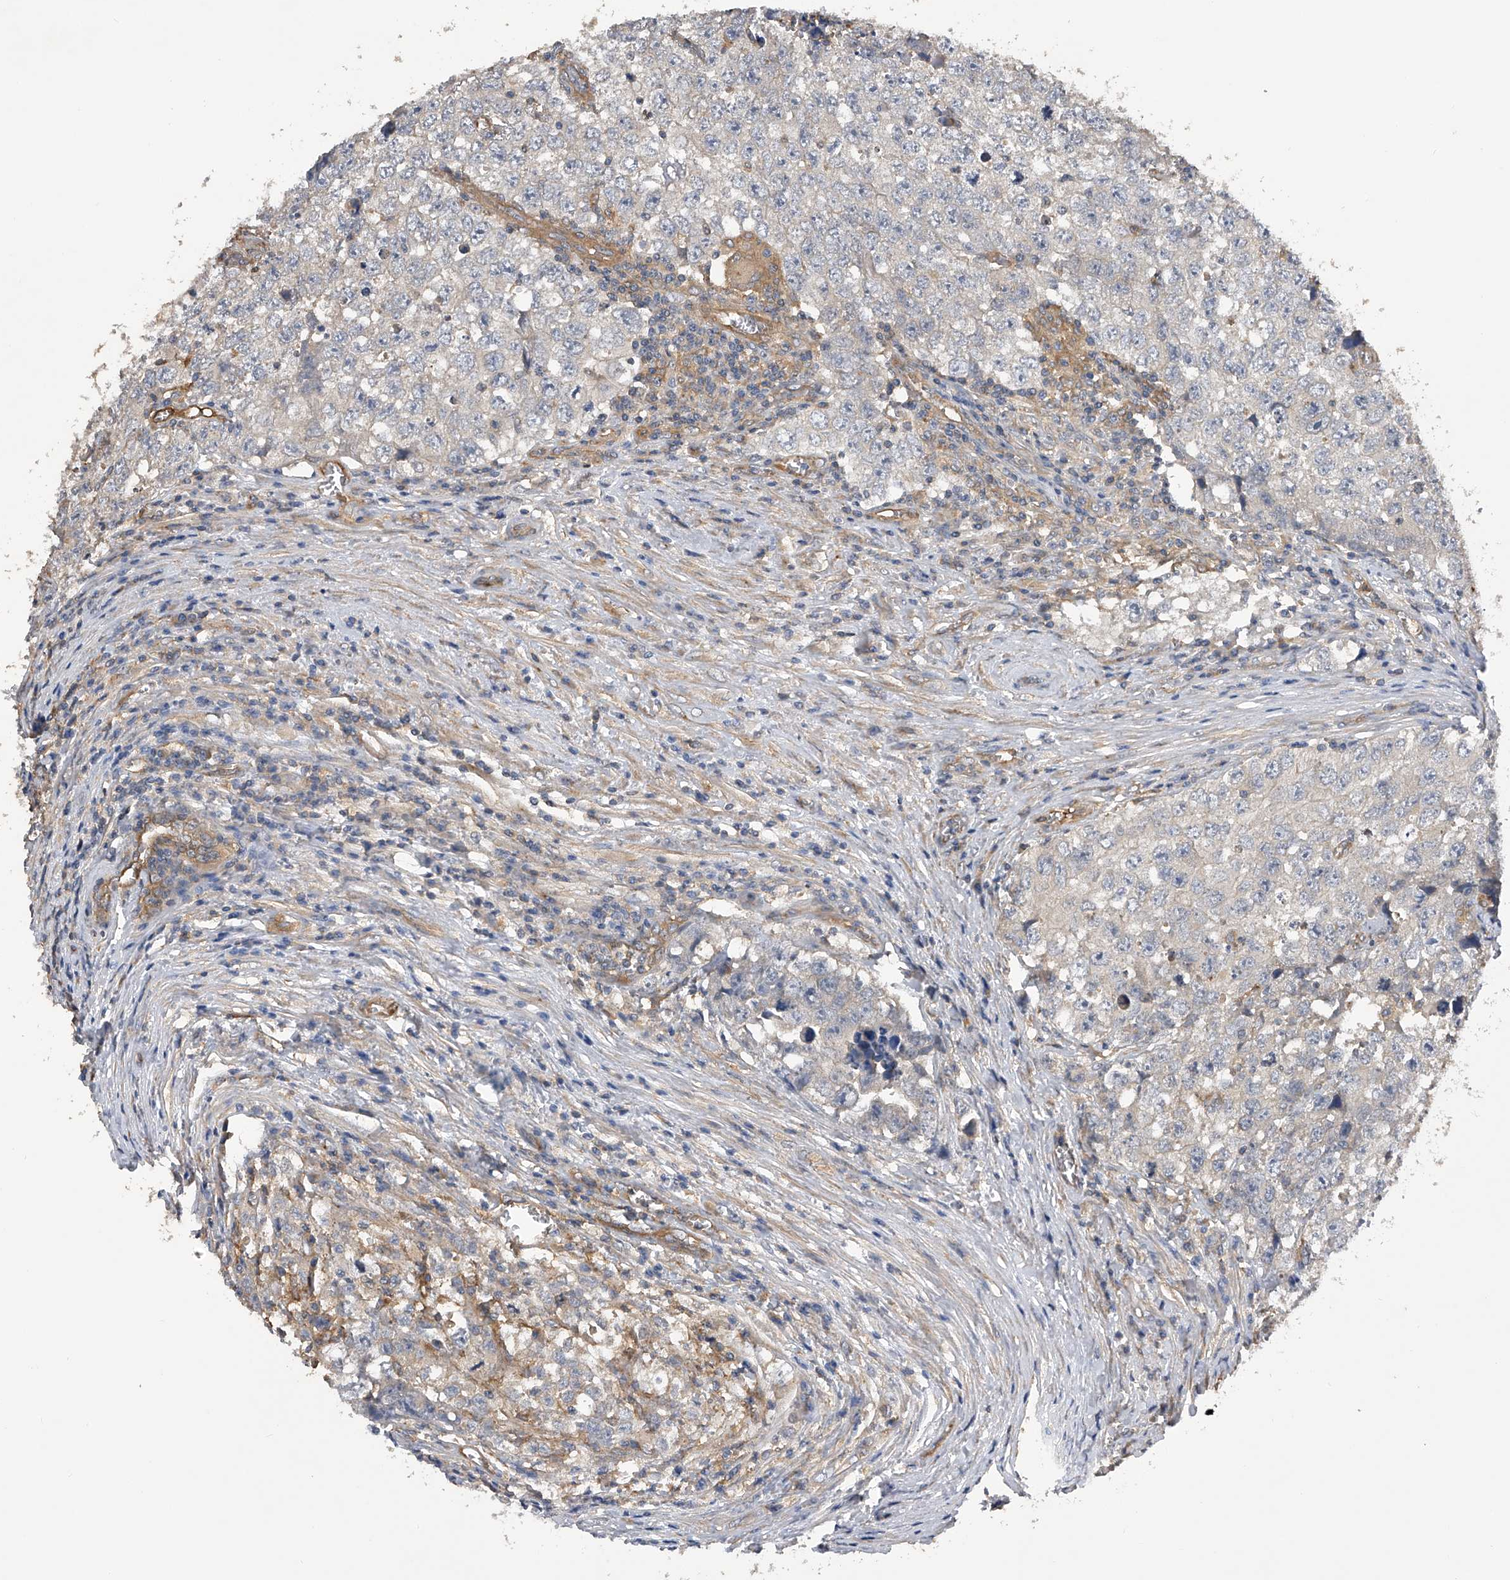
{"staining": {"intensity": "negative", "quantity": "none", "location": "none"}, "tissue": "testis cancer", "cell_type": "Tumor cells", "image_type": "cancer", "snomed": [{"axis": "morphology", "description": "Seminoma, NOS"}, {"axis": "morphology", "description": "Carcinoma, Embryonal, NOS"}, {"axis": "topography", "description": "Testis"}], "caption": "Protein analysis of testis cancer (seminoma) exhibits no significant positivity in tumor cells.", "gene": "PTPRA", "patient": {"sex": "male", "age": 43}}